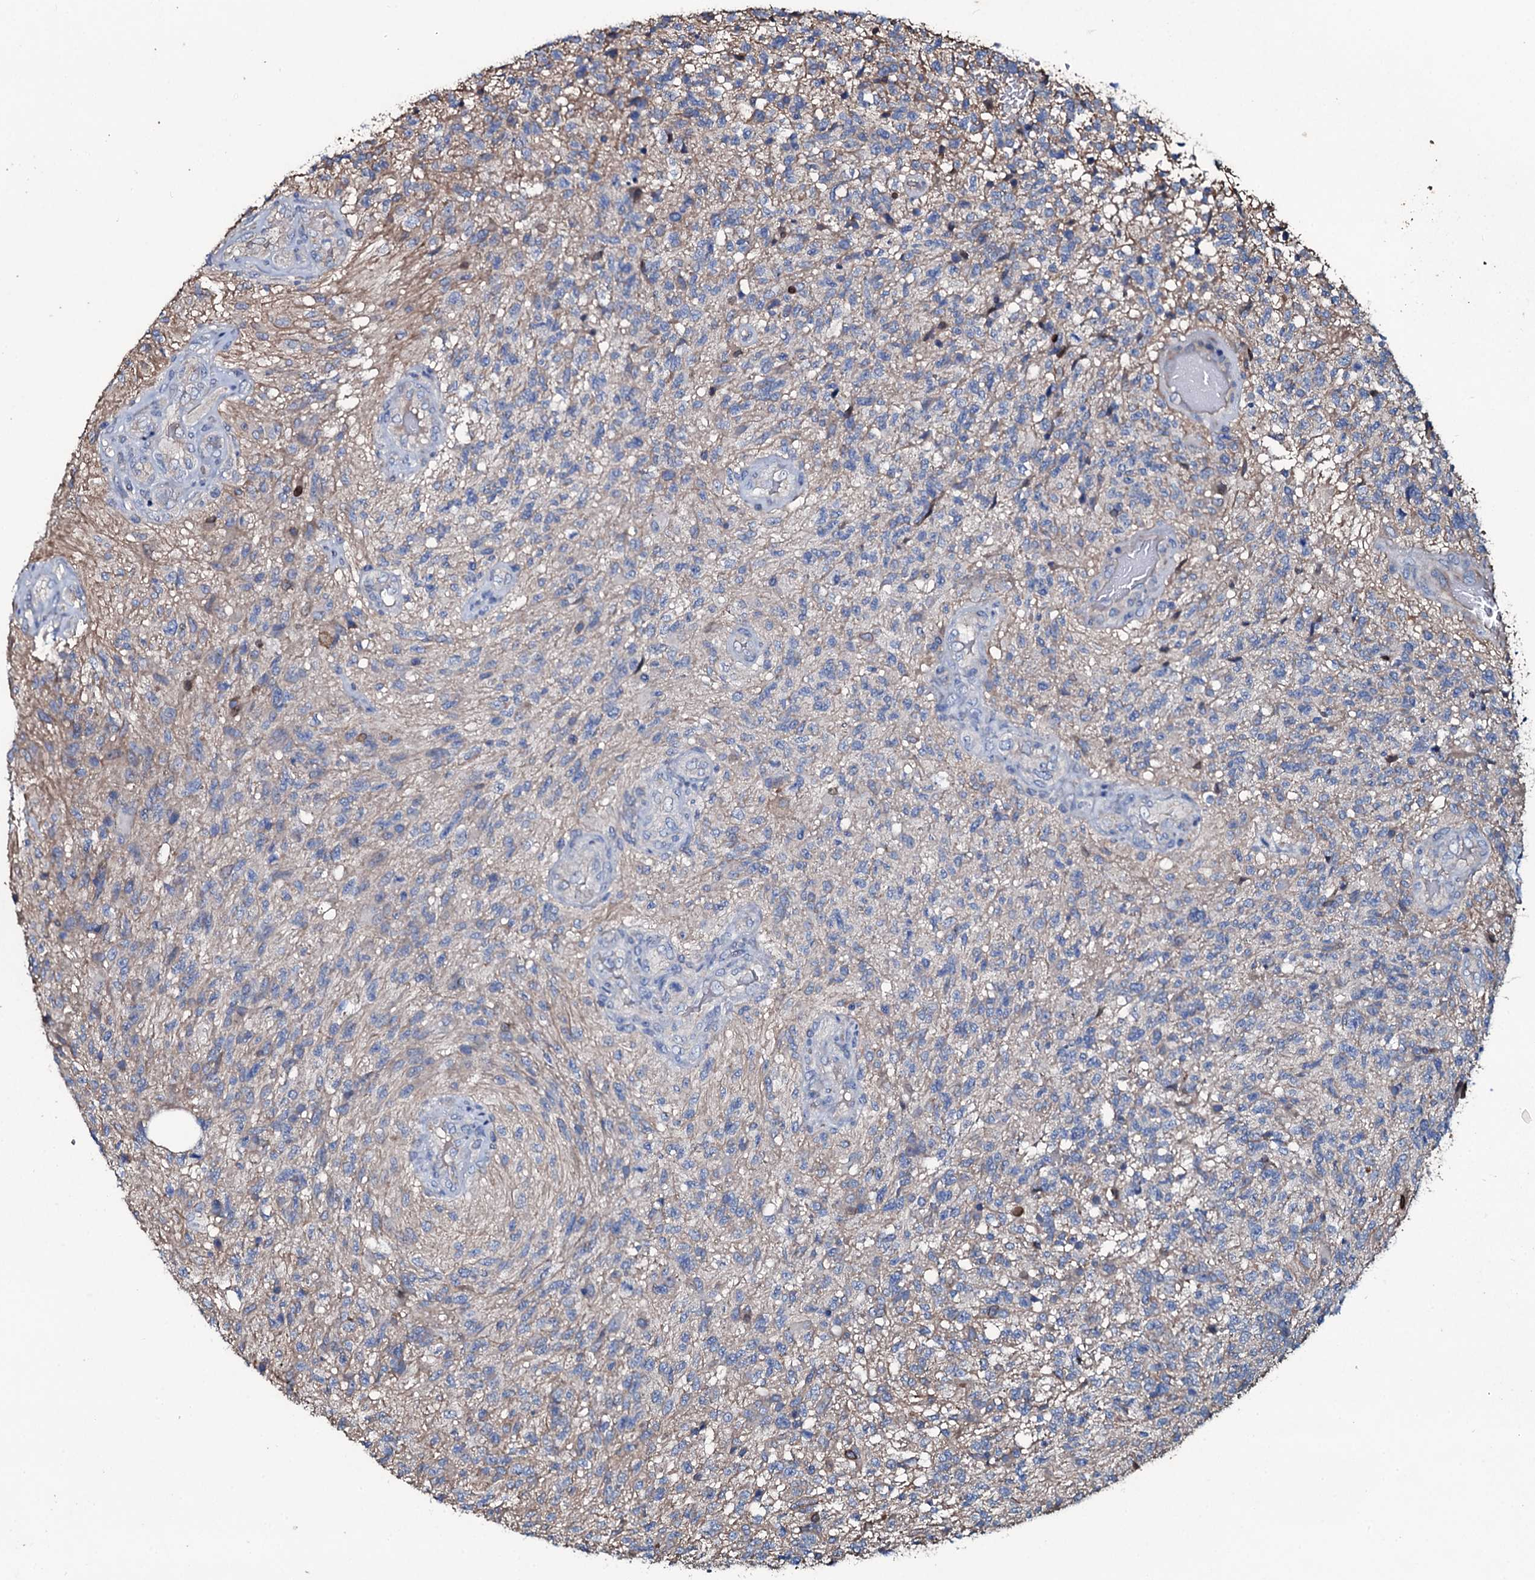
{"staining": {"intensity": "negative", "quantity": "none", "location": "none"}, "tissue": "glioma", "cell_type": "Tumor cells", "image_type": "cancer", "snomed": [{"axis": "morphology", "description": "Glioma, malignant, High grade"}, {"axis": "topography", "description": "Brain"}], "caption": "This is an IHC image of human malignant glioma (high-grade). There is no staining in tumor cells.", "gene": "DMAC2", "patient": {"sex": "male", "age": 56}}